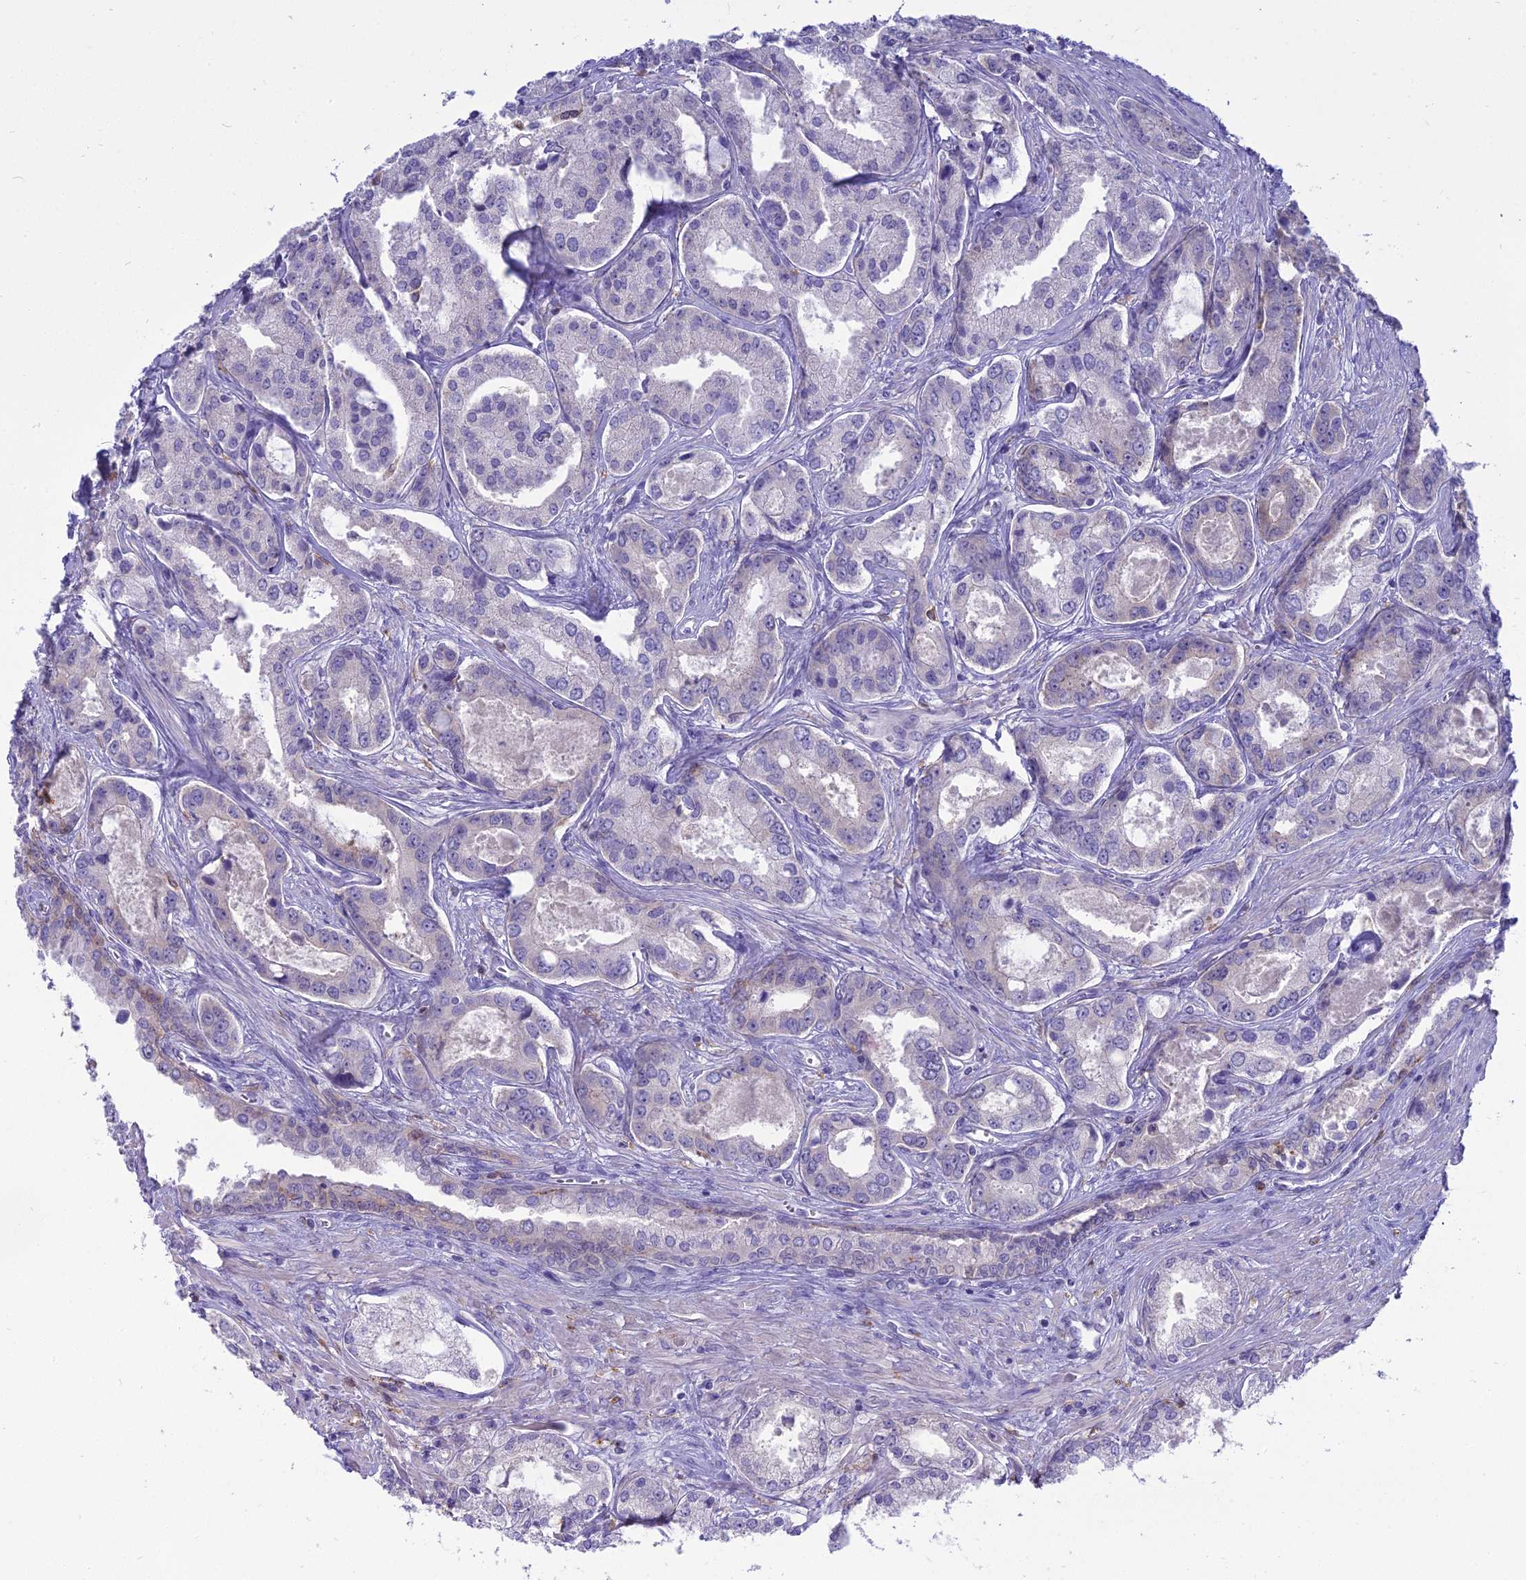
{"staining": {"intensity": "negative", "quantity": "none", "location": "none"}, "tissue": "prostate cancer", "cell_type": "Tumor cells", "image_type": "cancer", "snomed": [{"axis": "morphology", "description": "Adenocarcinoma, Low grade"}, {"axis": "topography", "description": "Prostate"}], "caption": "Immunohistochemical staining of human prostate cancer (low-grade adenocarcinoma) displays no significant expression in tumor cells. The staining was performed using DAB to visualize the protein expression in brown, while the nuclei were stained in blue with hematoxylin (Magnification: 20x).", "gene": "BLNK", "patient": {"sex": "male", "age": 68}}